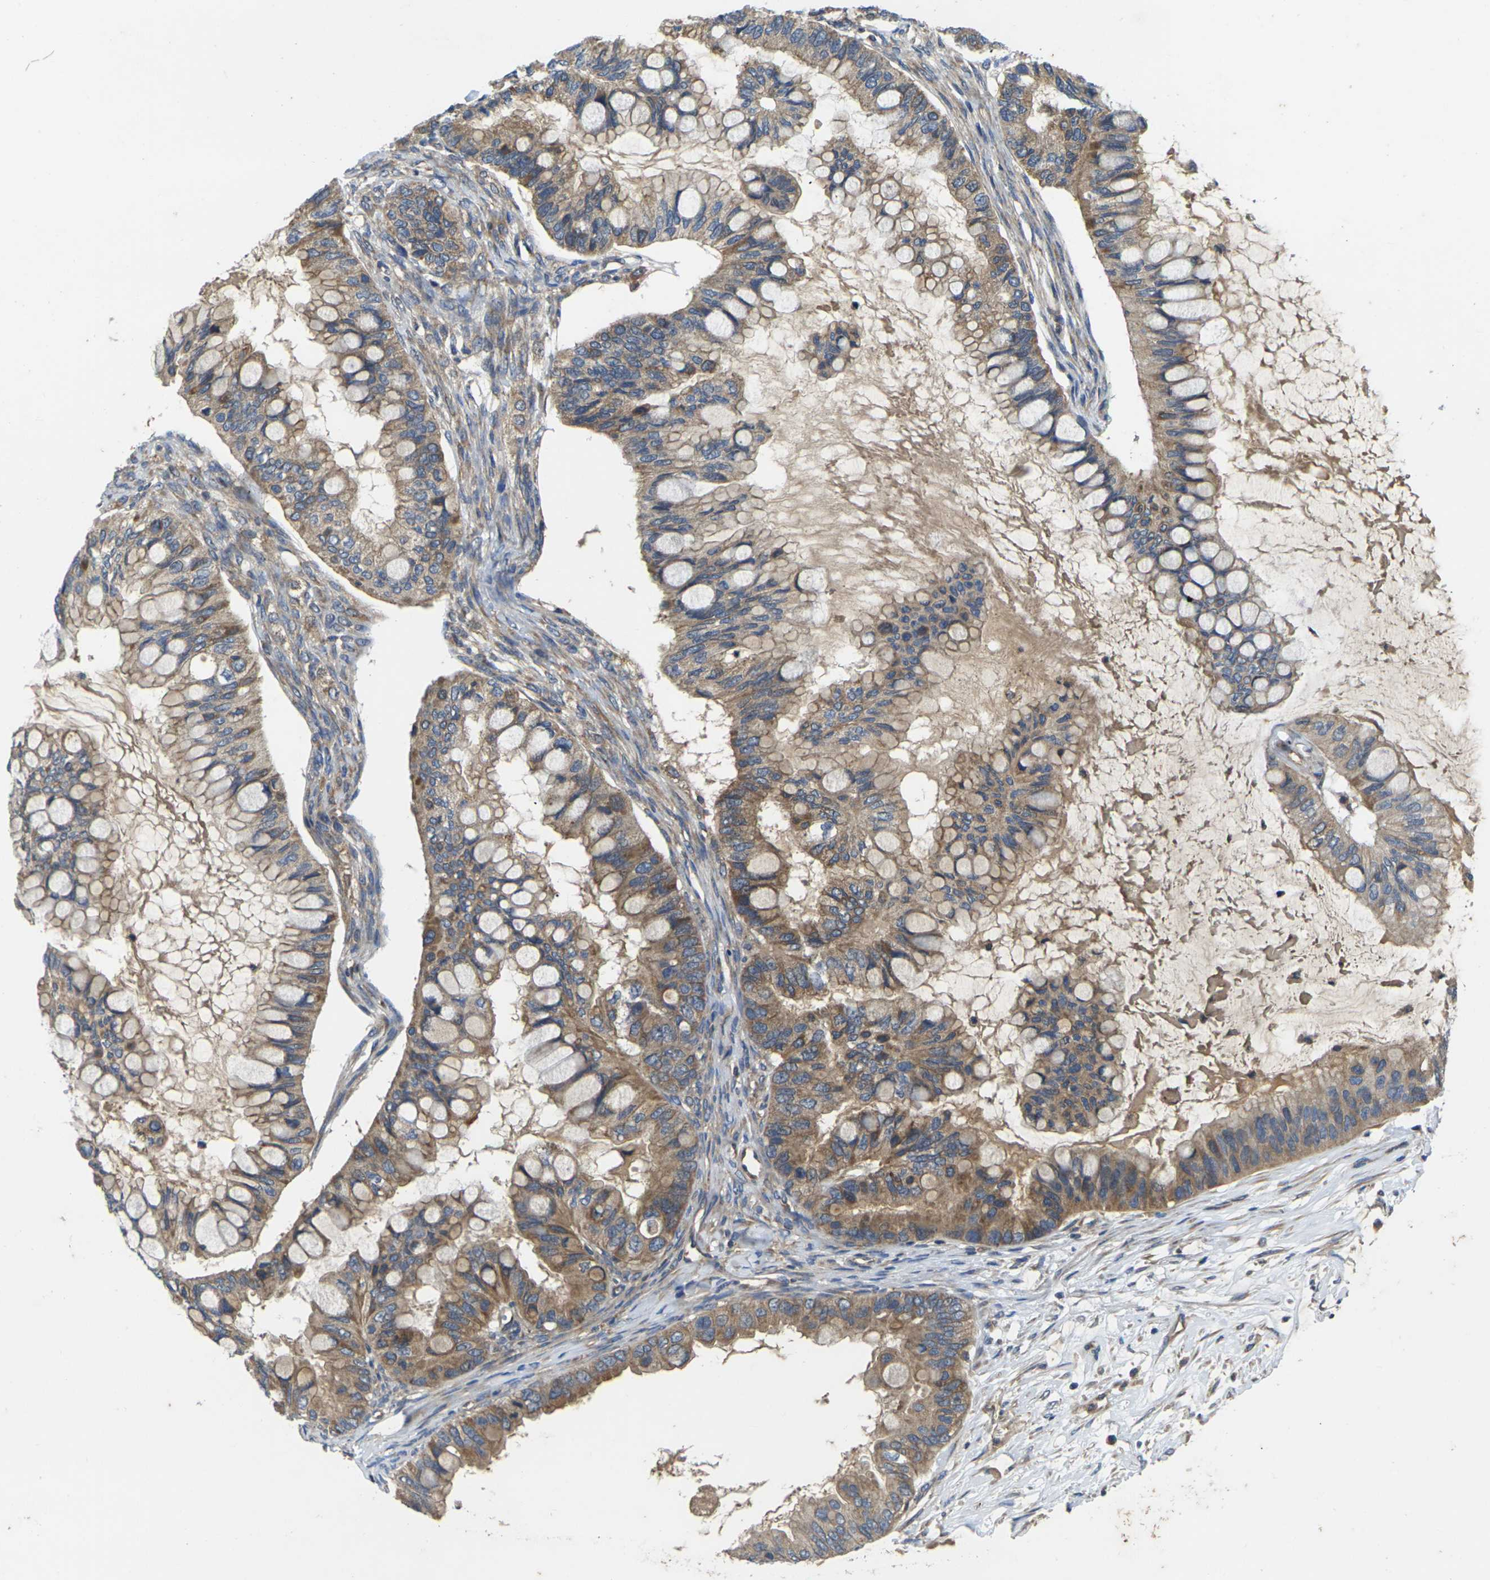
{"staining": {"intensity": "moderate", "quantity": ">75%", "location": "cytoplasmic/membranous"}, "tissue": "ovarian cancer", "cell_type": "Tumor cells", "image_type": "cancer", "snomed": [{"axis": "morphology", "description": "Cystadenocarcinoma, mucinous, NOS"}, {"axis": "topography", "description": "Ovary"}], "caption": "Mucinous cystadenocarcinoma (ovarian) was stained to show a protein in brown. There is medium levels of moderate cytoplasmic/membranous staining in about >75% of tumor cells.", "gene": "KIF1B", "patient": {"sex": "female", "age": 80}}